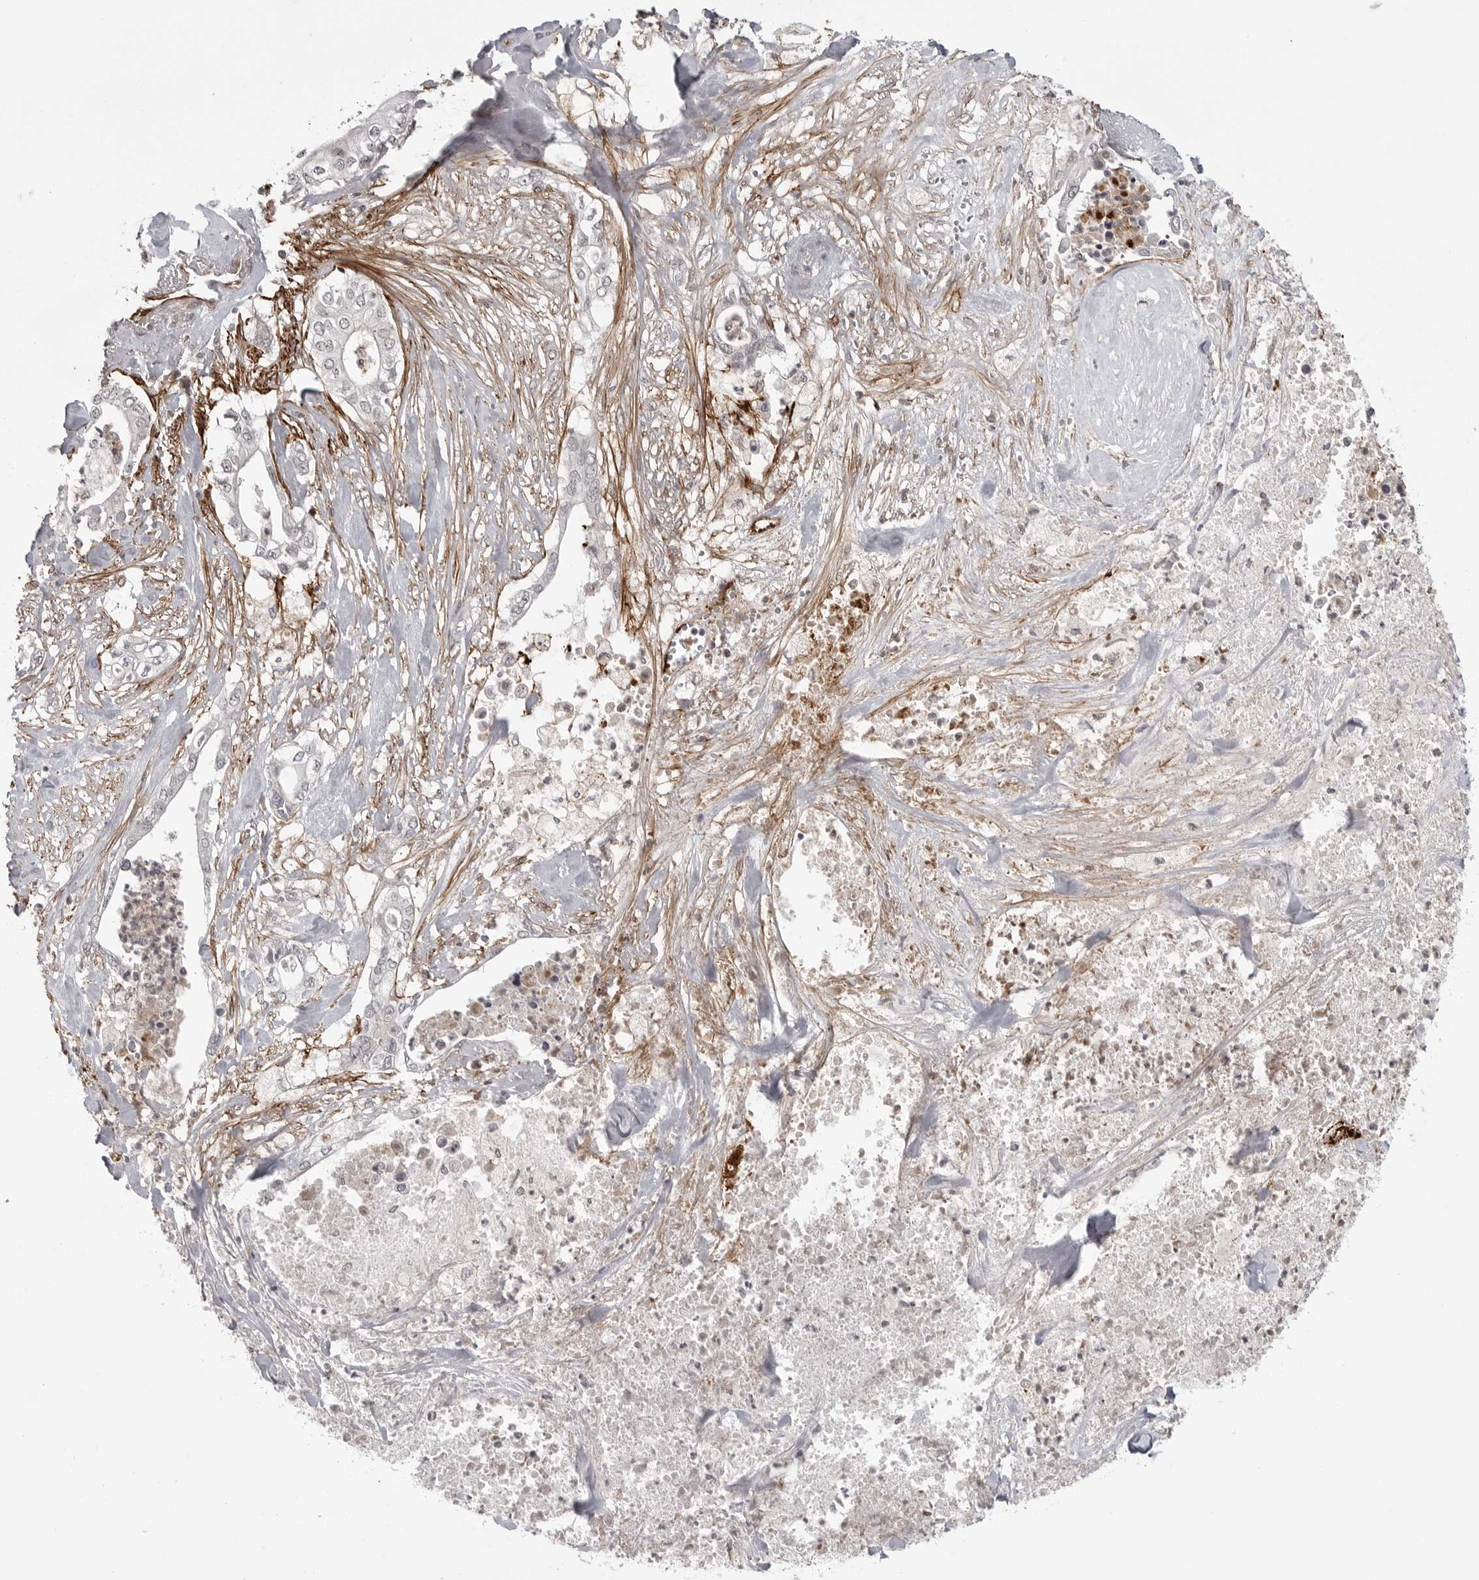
{"staining": {"intensity": "negative", "quantity": "none", "location": "none"}, "tissue": "pancreatic cancer", "cell_type": "Tumor cells", "image_type": "cancer", "snomed": [{"axis": "morphology", "description": "Adenocarcinoma, NOS"}, {"axis": "topography", "description": "Pancreas"}], "caption": "DAB immunohistochemical staining of human pancreatic adenocarcinoma reveals no significant positivity in tumor cells.", "gene": "TUT4", "patient": {"sex": "female", "age": 78}}